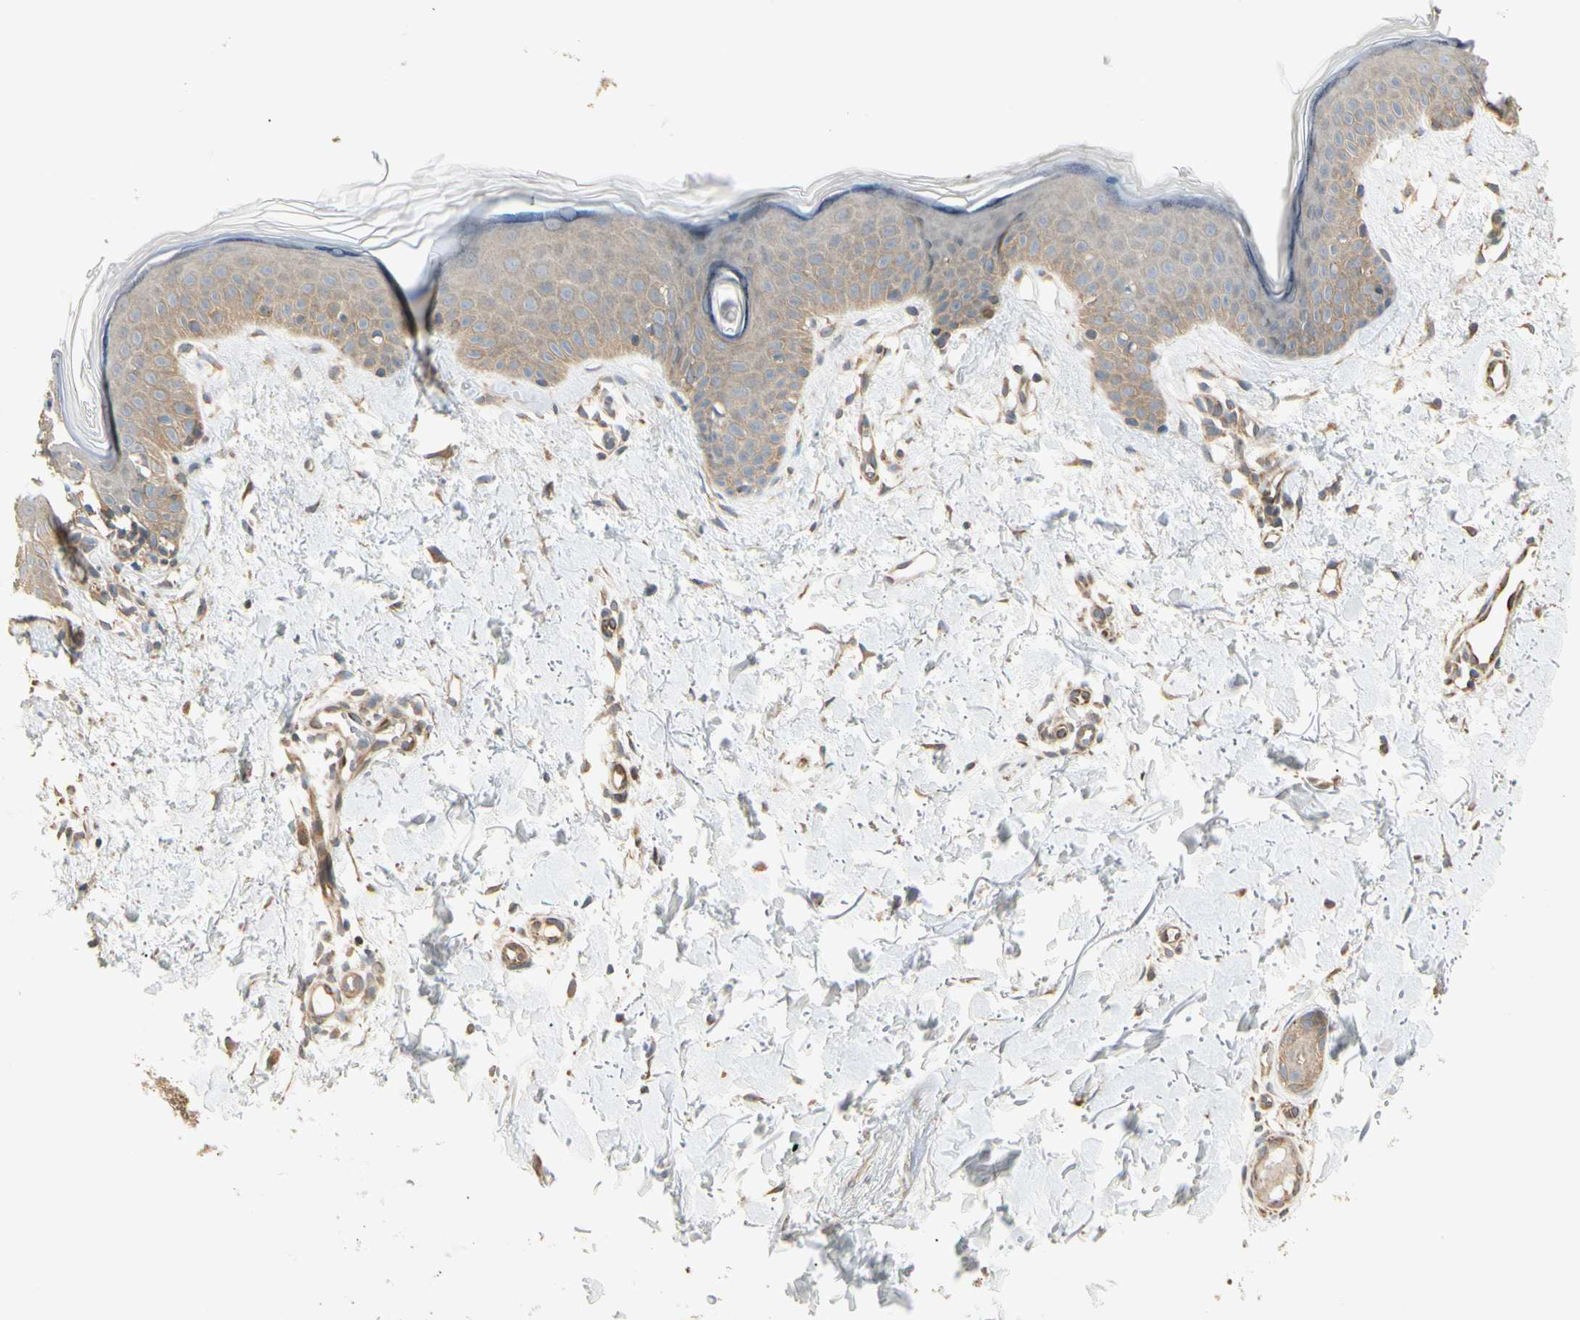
{"staining": {"intensity": "weak", "quantity": "25%-75%", "location": "cytoplasmic/membranous"}, "tissue": "skin", "cell_type": "Fibroblasts", "image_type": "normal", "snomed": [{"axis": "morphology", "description": "Normal tissue, NOS"}, {"axis": "topography", "description": "Skin"}], "caption": "Immunohistochemical staining of benign human skin reveals low levels of weak cytoplasmic/membranous positivity in approximately 25%-75% of fibroblasts. The protein is stained brown, and the nuclei are stained in blue (DAB IHC with brightfield microscopy, high magnification).", "gene": "IRAG1", "patient": {"sex": "female", "age": 56}}